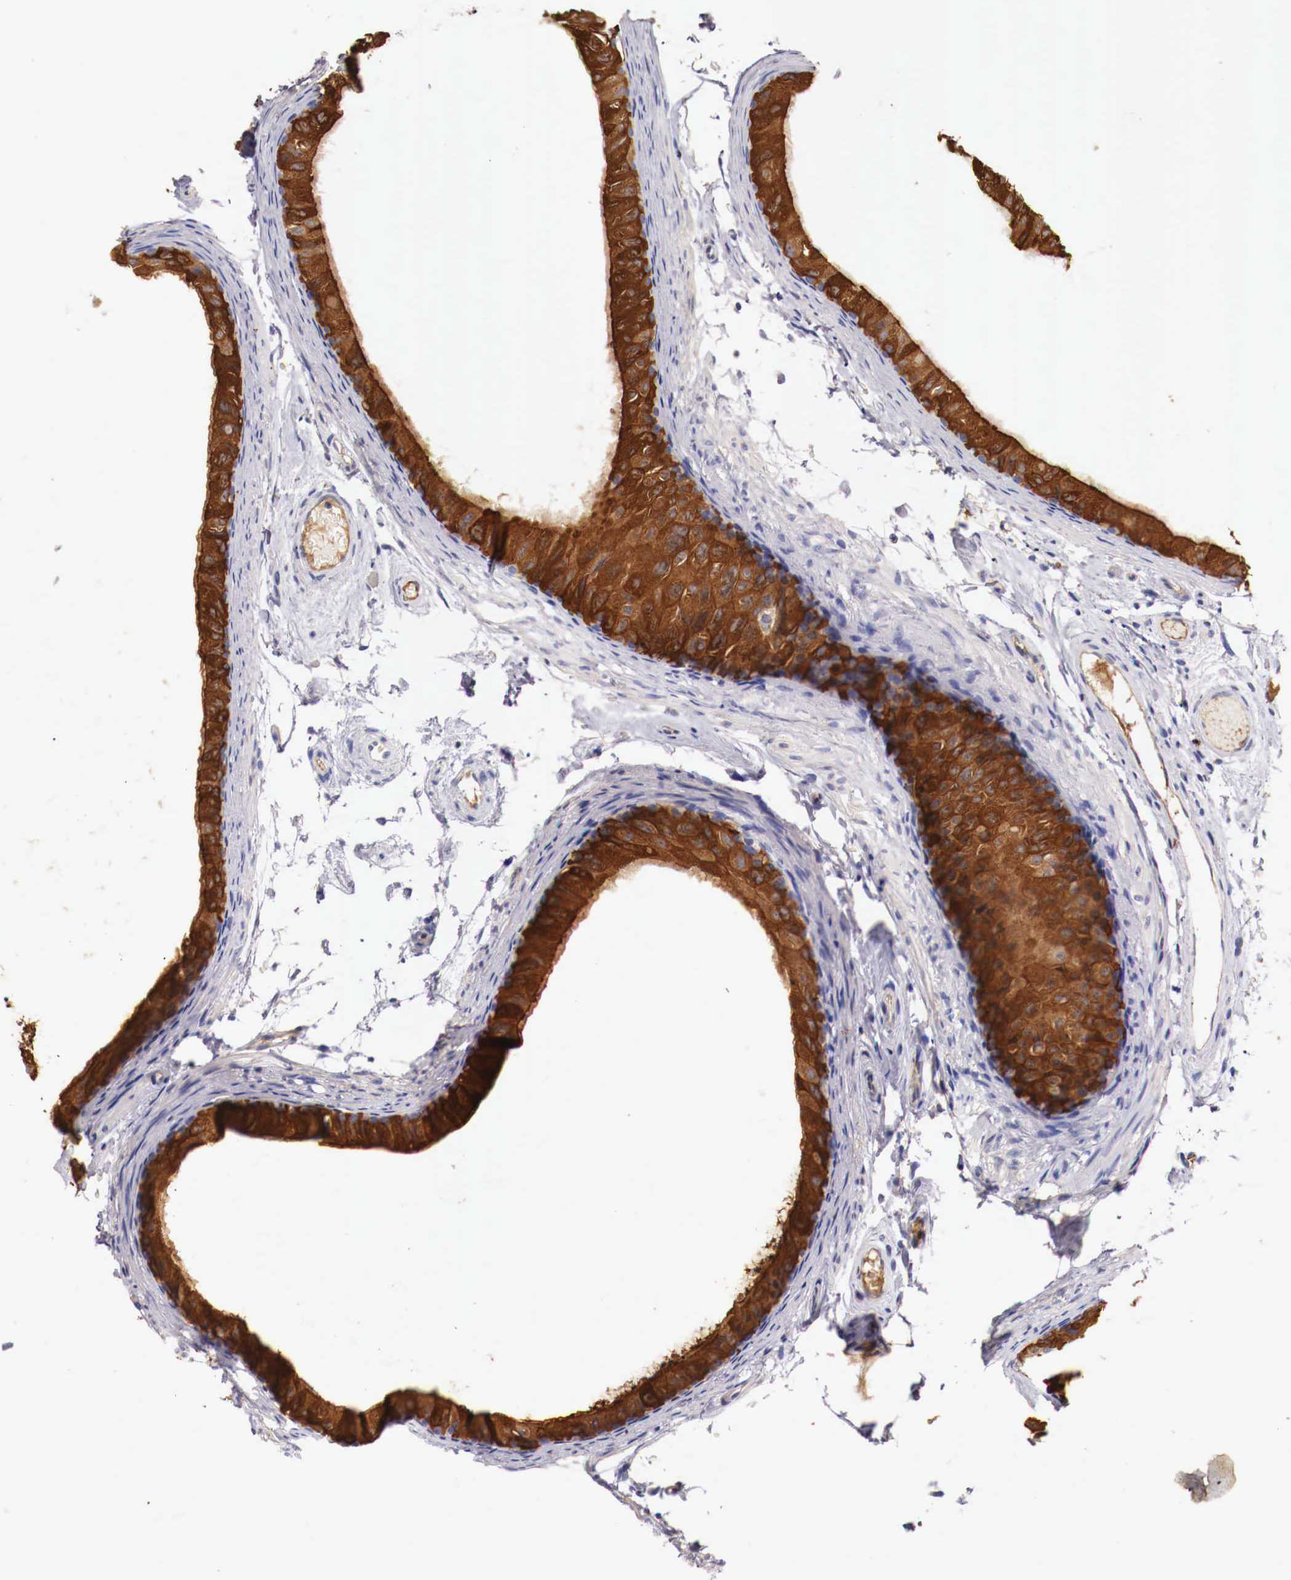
{"staining": {"intensity": "strong", "quantity": ">75%", "location": "cytoplasmic/membranous"}, "tissue": "epididymis", "cell_type": "Glandular cells", "image_type": "normal", "snomed": [{"axis": "morphology", "description": "Normal tissue, NOS"}, {"axis": "topography", "description": "Epididymis"}], "caption": "A brown stain highlights strong cytoplasmic/membranous staining of a protein in glandular cells of benign epididymis.", "gene": "PITPNA", "patient": {"sex": "male", "age": 77}}